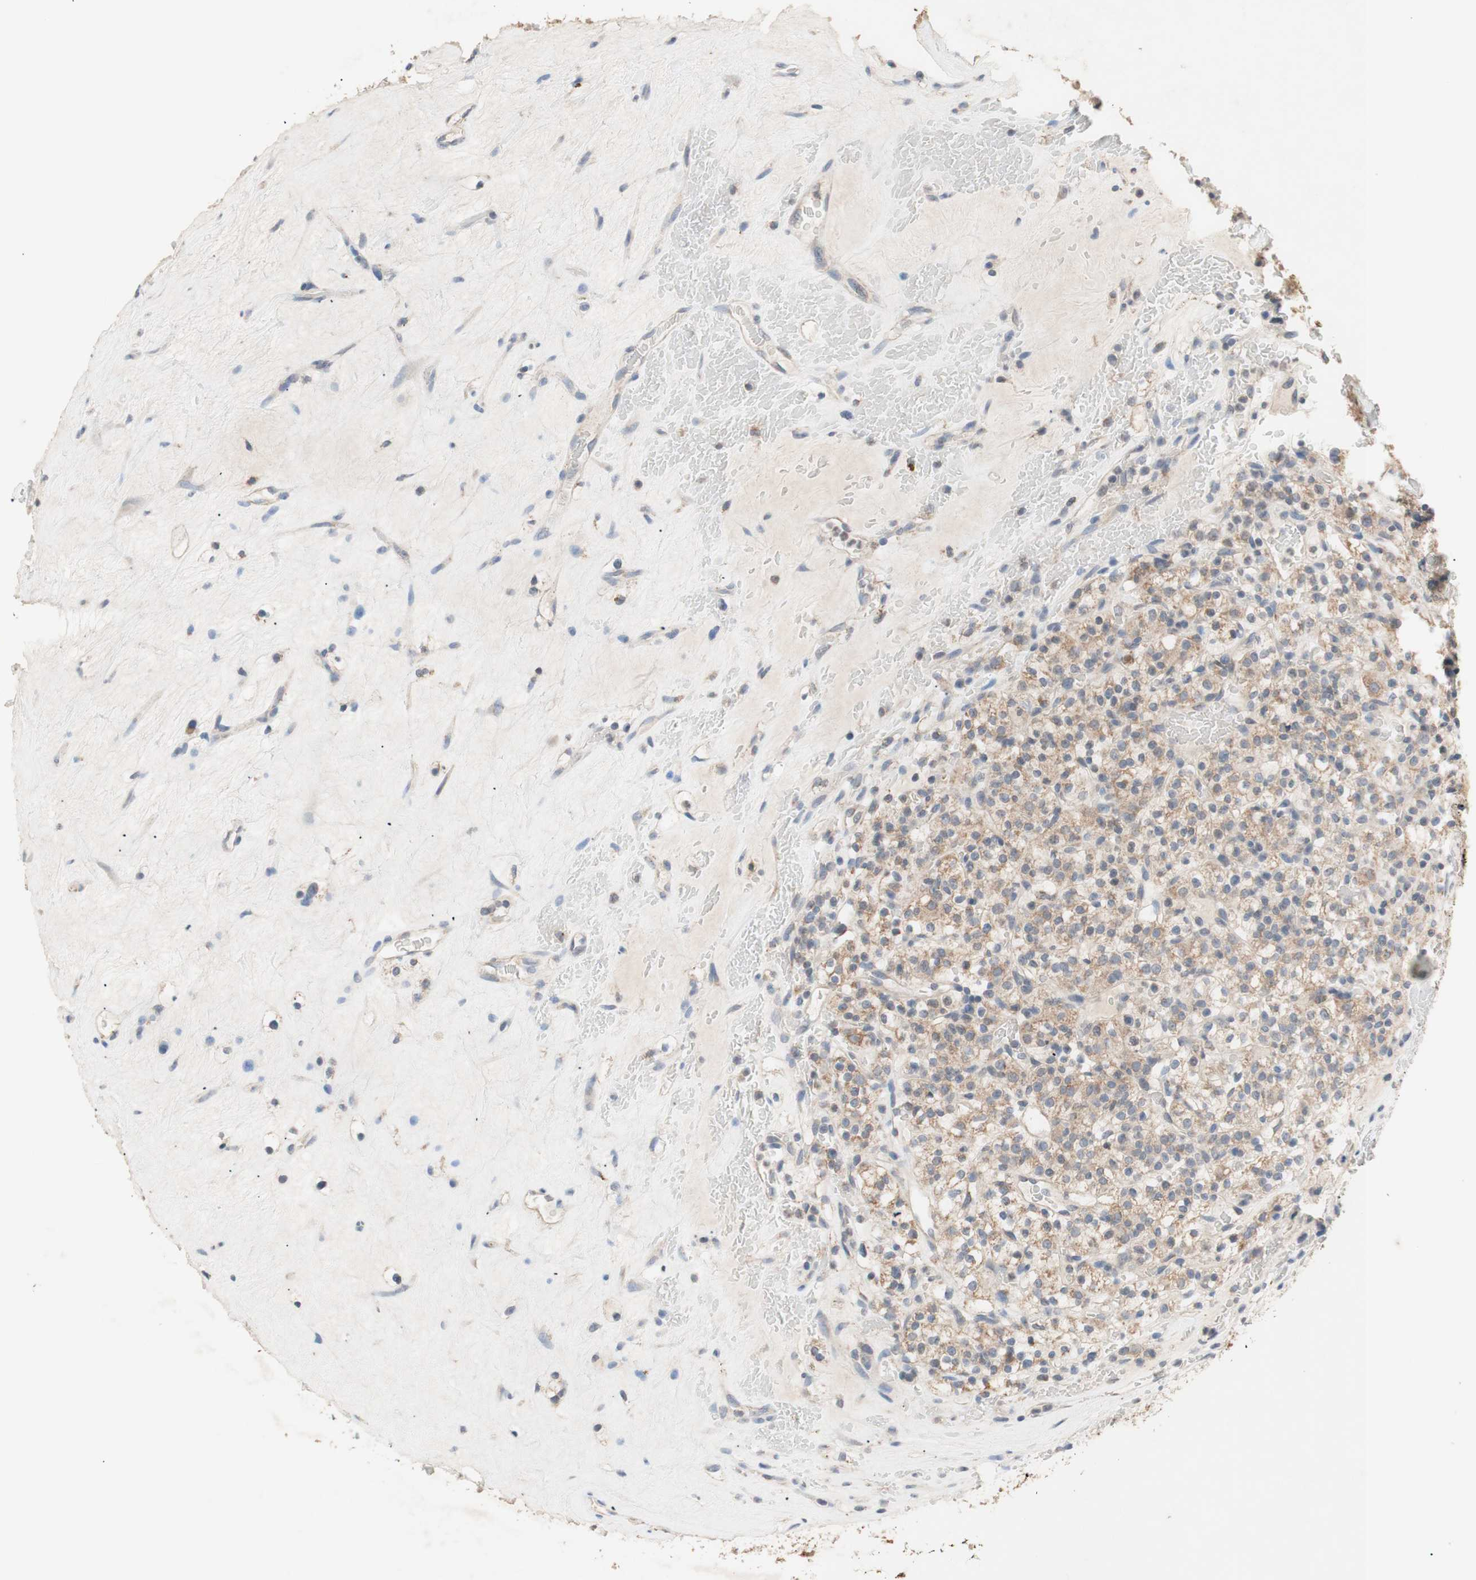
{"staining": {"intensity": "moderate", "quantity": ">75%", "location": "cytoplasmic/membranous"}, "tissue": "renal cancer", "cell_type": "Tumor cells", "image_type": "cancer", "snomed": [{"axis": "morphology", "description": "Normal tissue, NOS"}, {"axis": "morphology", "description": "Adenocarcinoma, NOS"}, {"axis": "topography", "description": "Kidney"}], "caption": "Renal cancer was stained to show a protein in brown. There is medium levels of moderate cytoplasmic/membranous positivity in approximately >75% of tumor cells. The staining was performed using DAB (3,3'-diaminobenzidine) to visualize the protein expression in brown, while the nuclei were stained in blue with hematoxylin (Magnification: 20x).", "gene": "PTGIS", "patient": {"sex": "female", "age": 72}}